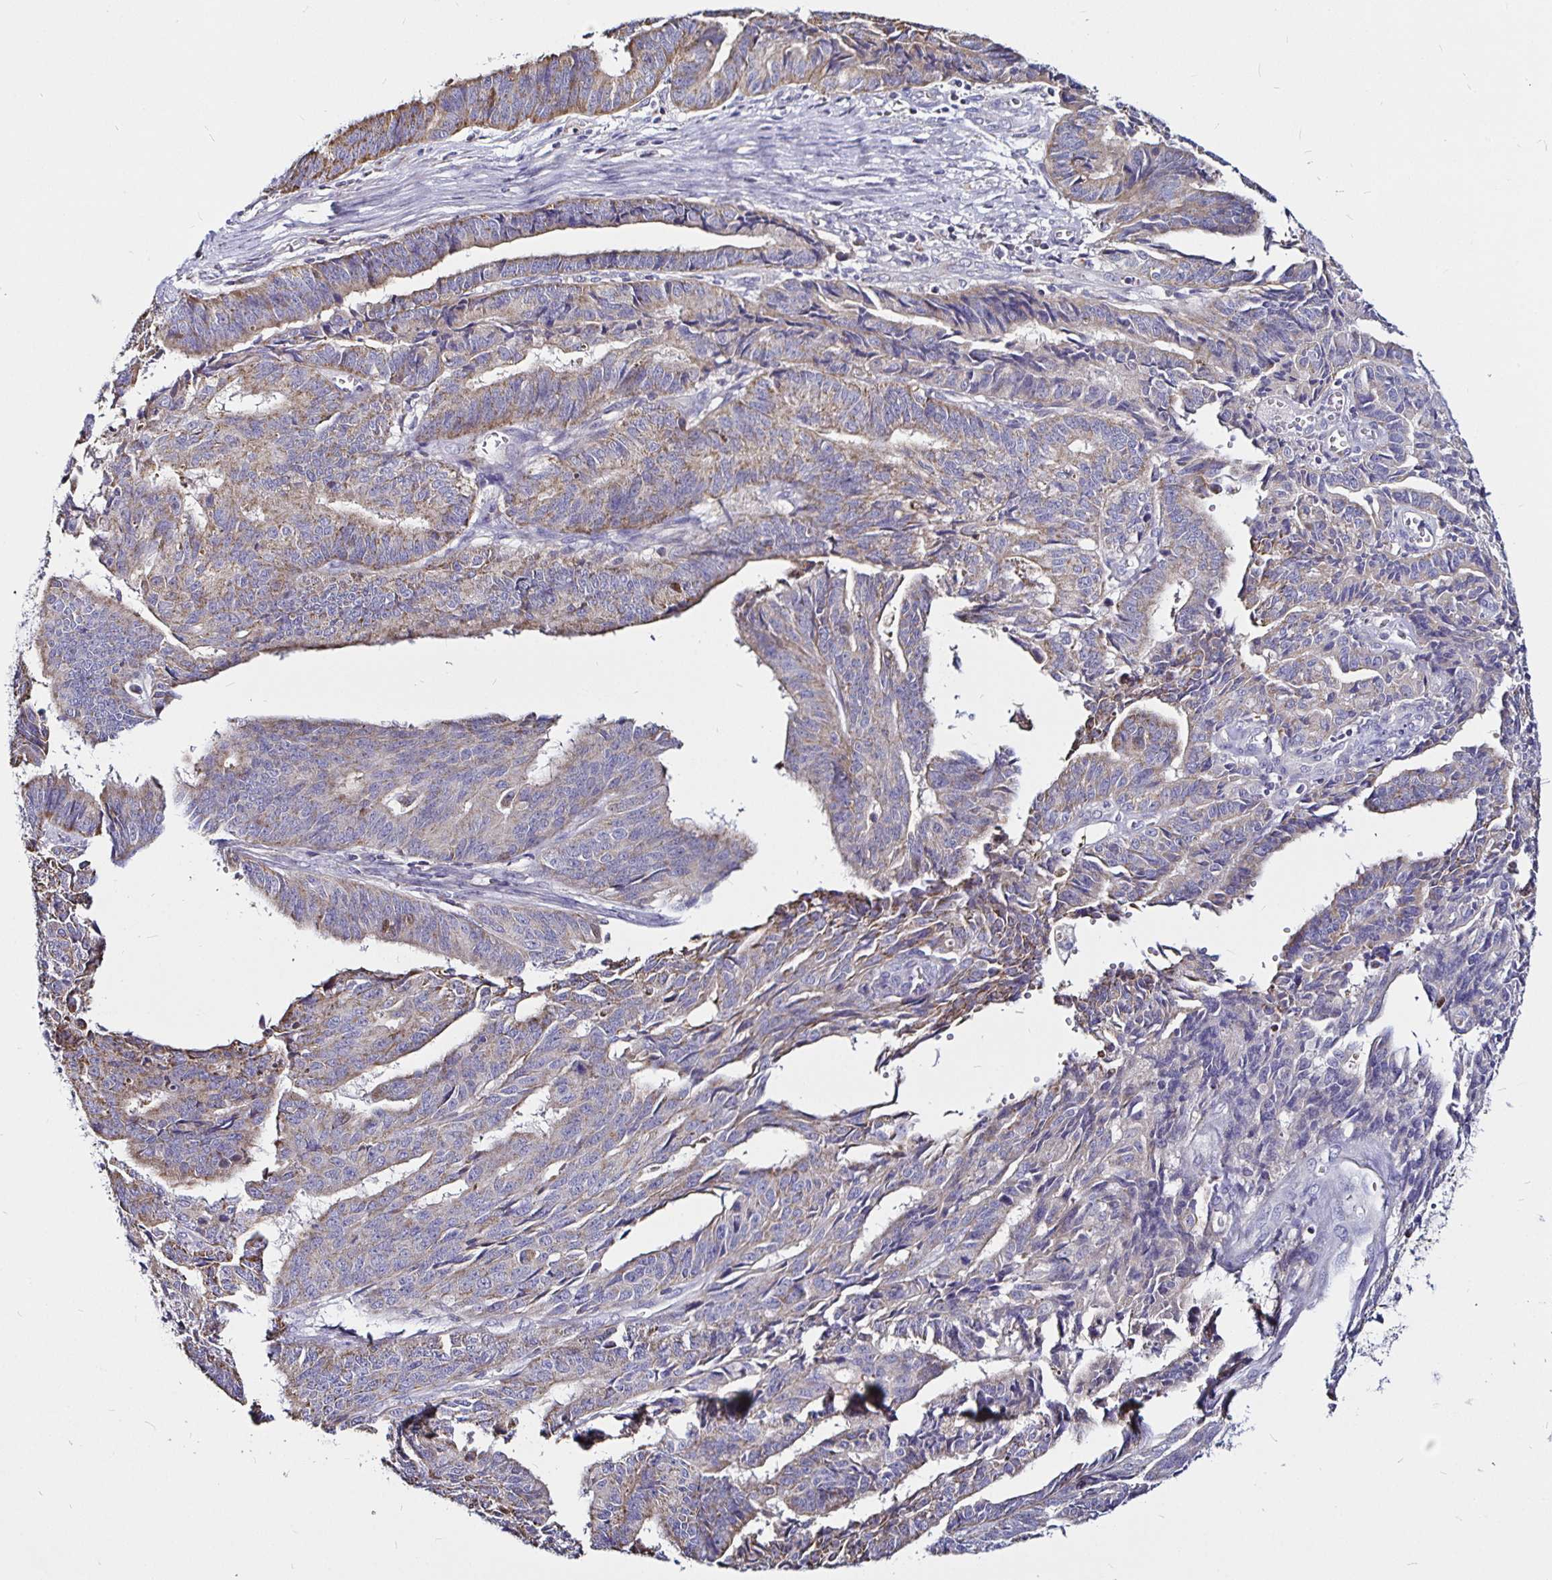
{"staining": {"intensity": "weak", "quantity": "25%-75%", "location": "cytoplasmic/membranous"}, "tissue": "endometrial cancer", "cell_type": "Tumor cells", "image_type": "cancer", "snomed": [{"axis": "morphology", "description": "Adenocarcinoma, NOS"}, {"axis": "topography", "description": "Endometrium"}], "caption": "Human endometrial cancer stained with a protein marker exhibits weak staining in tumor cells.", "gene": "PGAM2", "patient": {"sex": "female", "age": 65}}